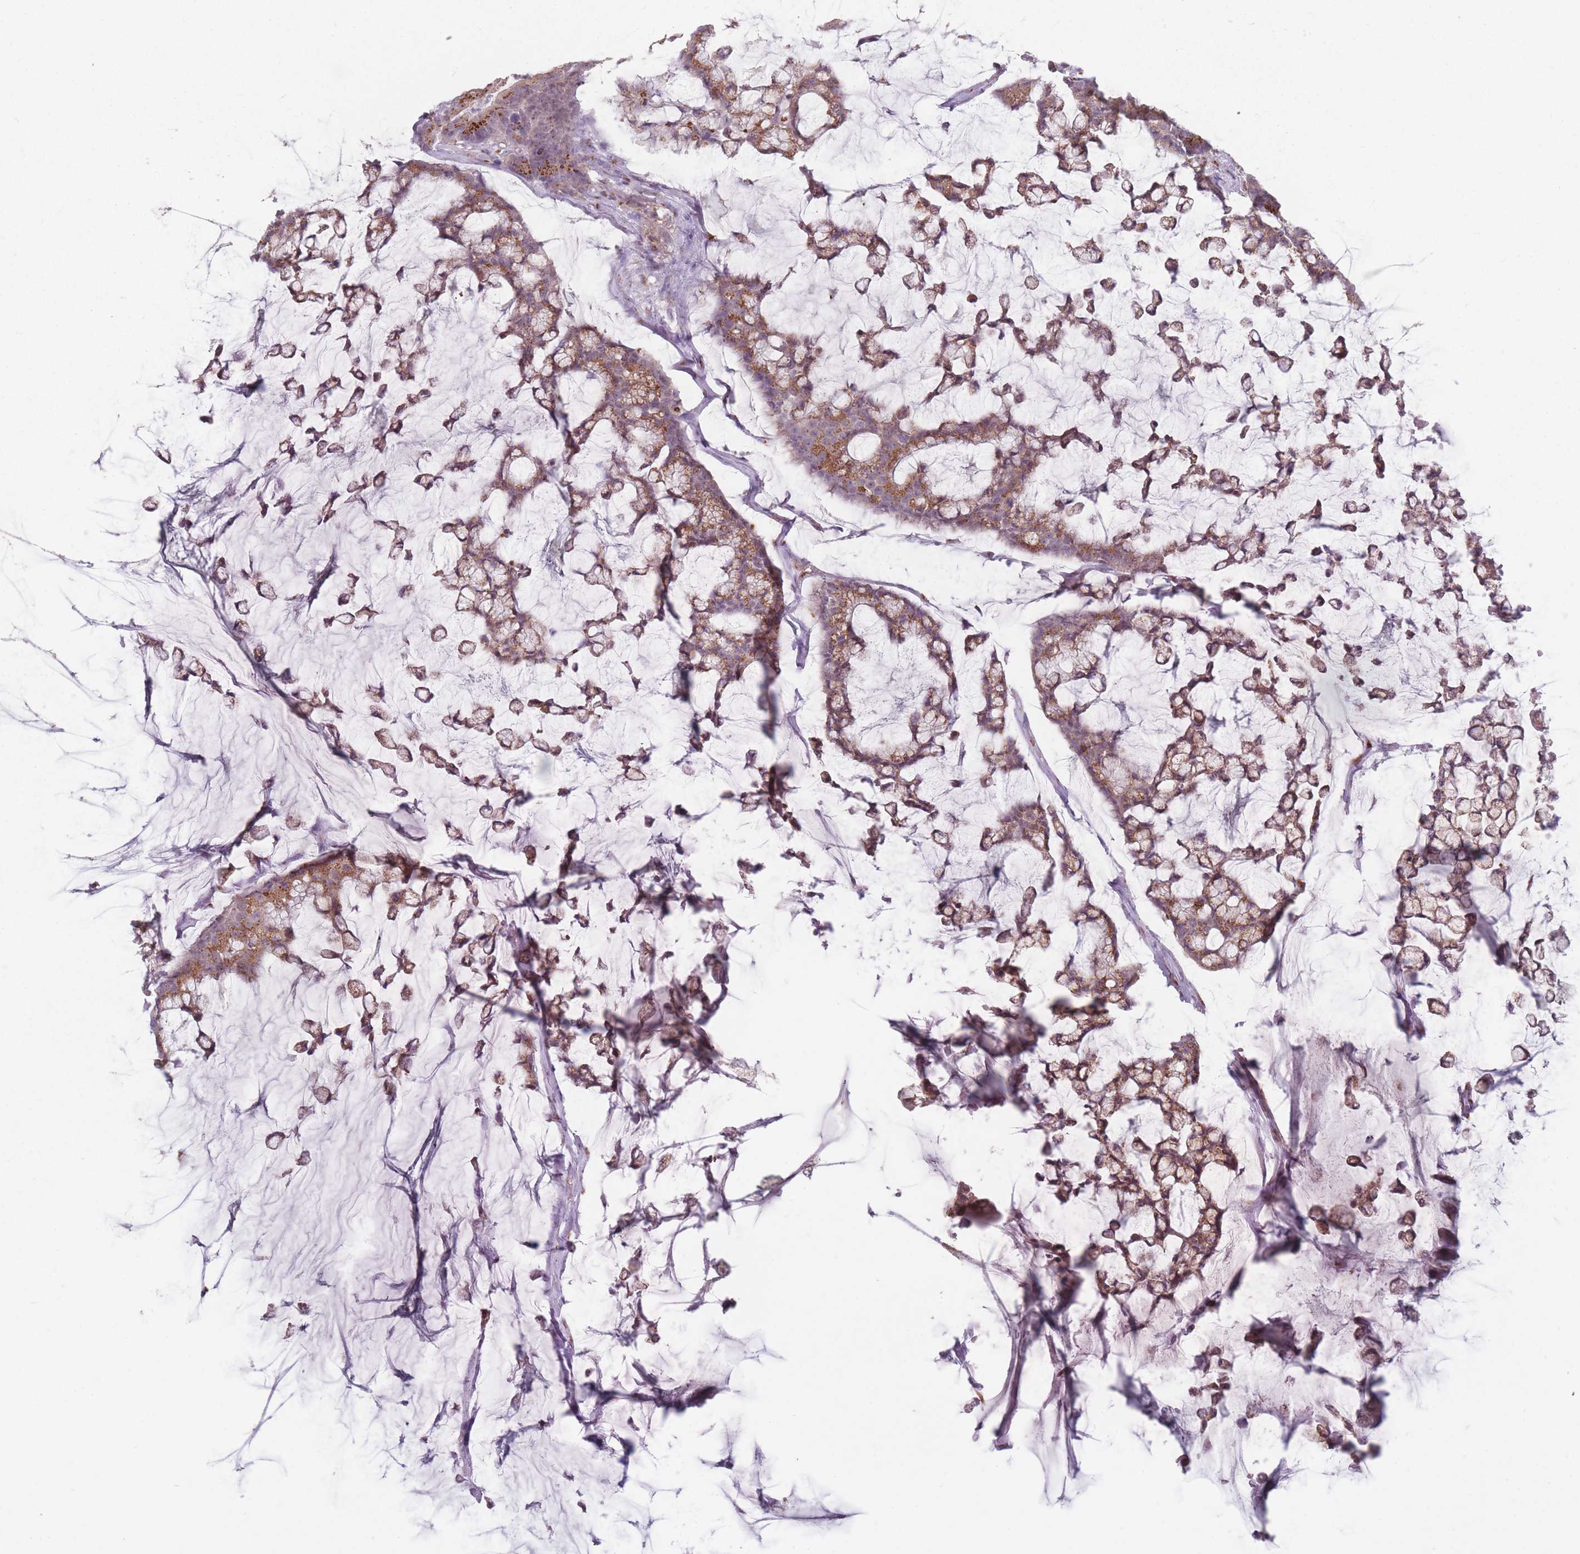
{"staining": {"intensity": "strong", "quantity": ">75%", "location": "cytoplasmic/membranous"}, "tissue": "colorectal cancer", "cell_type": "Tumor cells", "image_type": "cancer", "snomed": [{"axis": "morphology", "description": "Adenocarcinoma, NOS"}, {"axis": "topography", "description": "Colon"}], "caption": "IHC of colorectal cancer (adenocarcinoma) demonstrates high levels of strong cytoplasmic/membranous staining in approximately >75% of tumor cells. Nuclei are stained in blue.", "gene": "MAN1B1", "patient": {"sex": "female", "age": 84}}